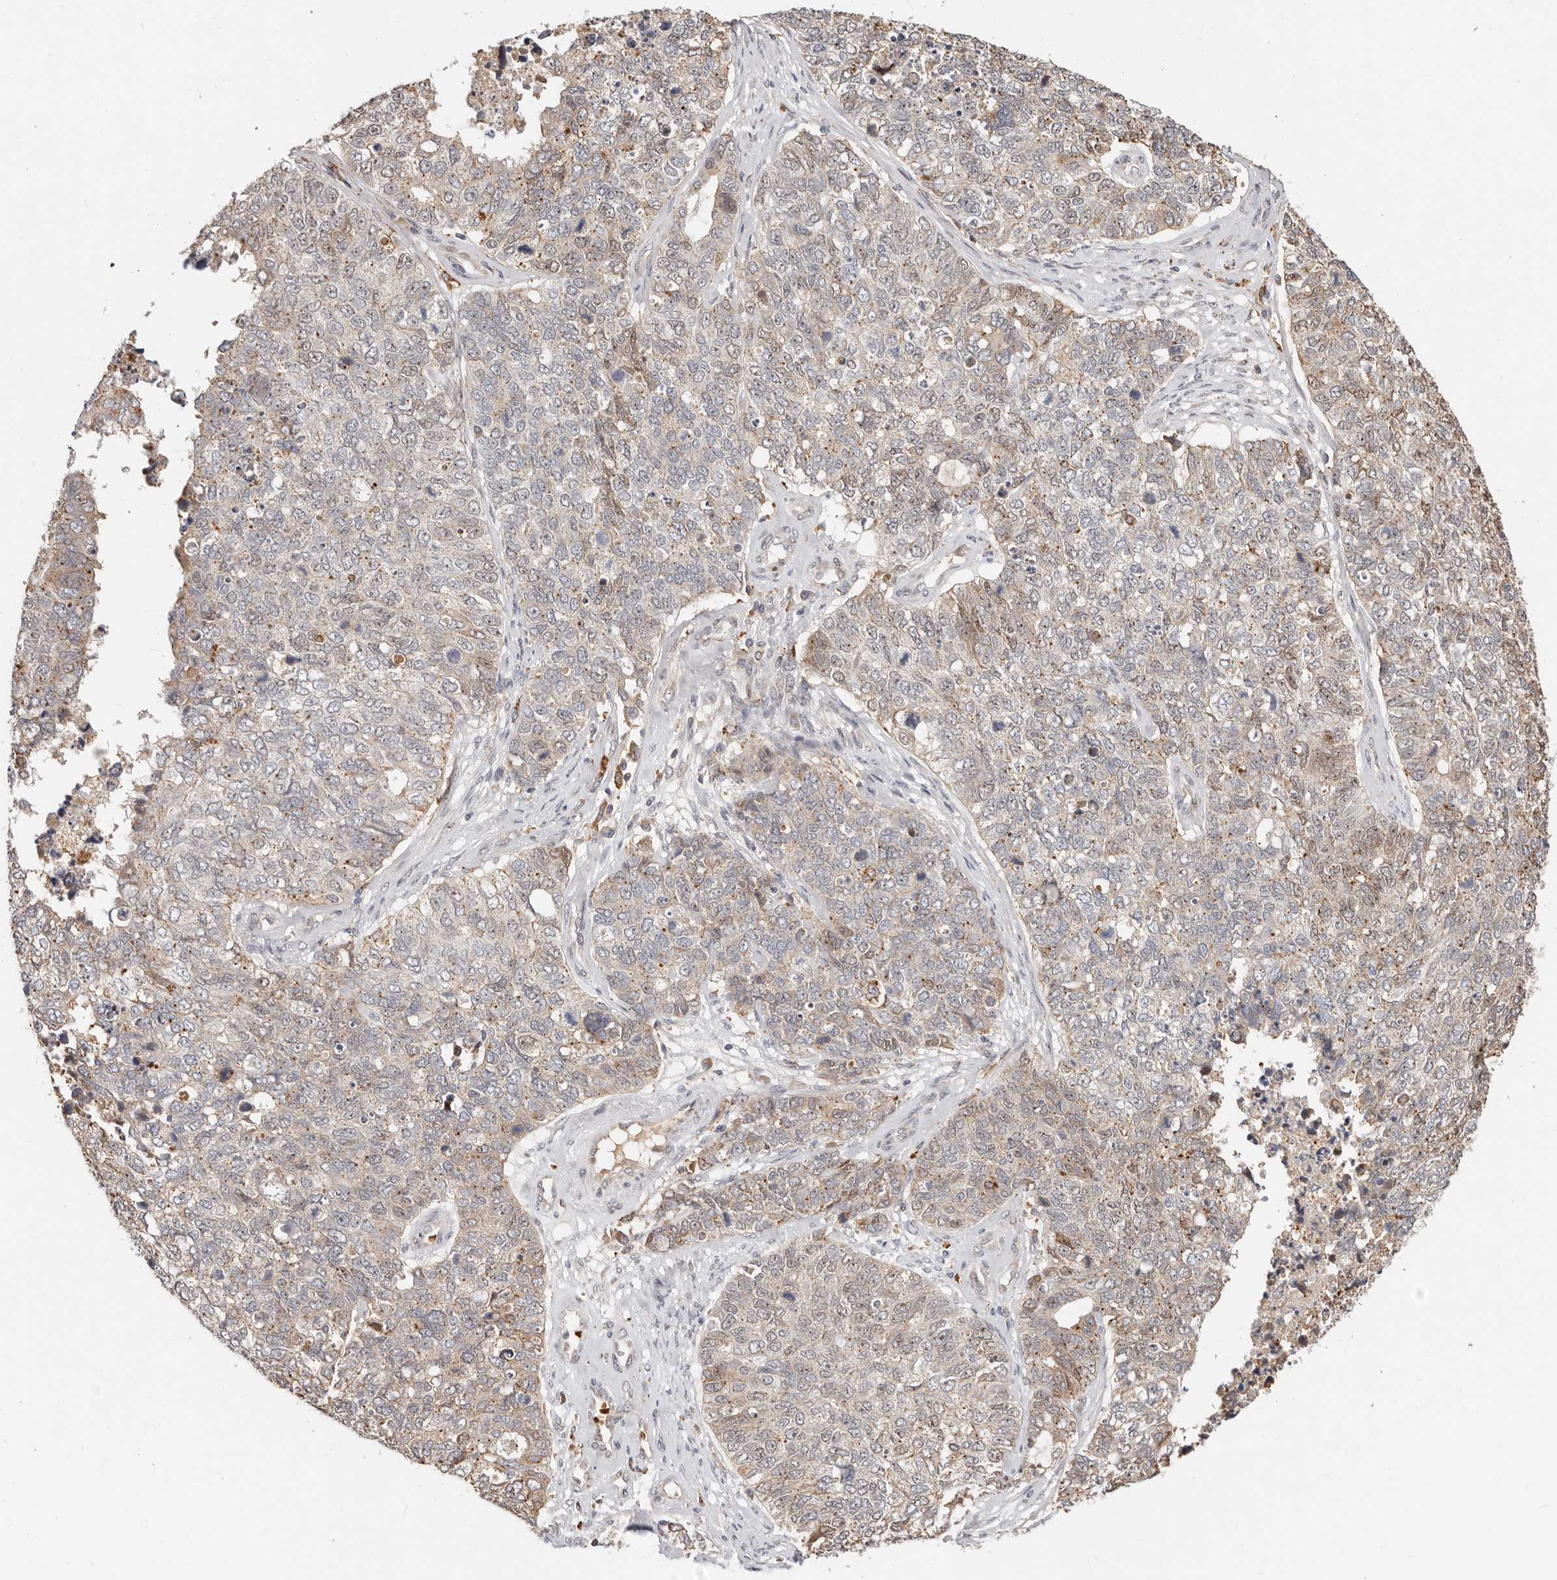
{"staining": {"intensity": "moderate", "quantity": "<25%", "location": "cytoplasmic/membranous,nuclear"}, "tissue": "cervical cancer", "cell_type": "Tumor cells", "image_type": "cancer", "snomed": [{"axis": "morphology", "description": "Squamous cell carcinoma, NOS"}, {"axis": "topography", "description": "Cervix"}], "caption": "Immunohistochemical staining of human cervical cancer (squamous cell carcinoma) reveals moderate cytoplasmic/membranous and nuclear protein positivity in about <25% of tumor cells.", "gene": "ZRANB1", "patient": {"sex": "female", "age": 63}}